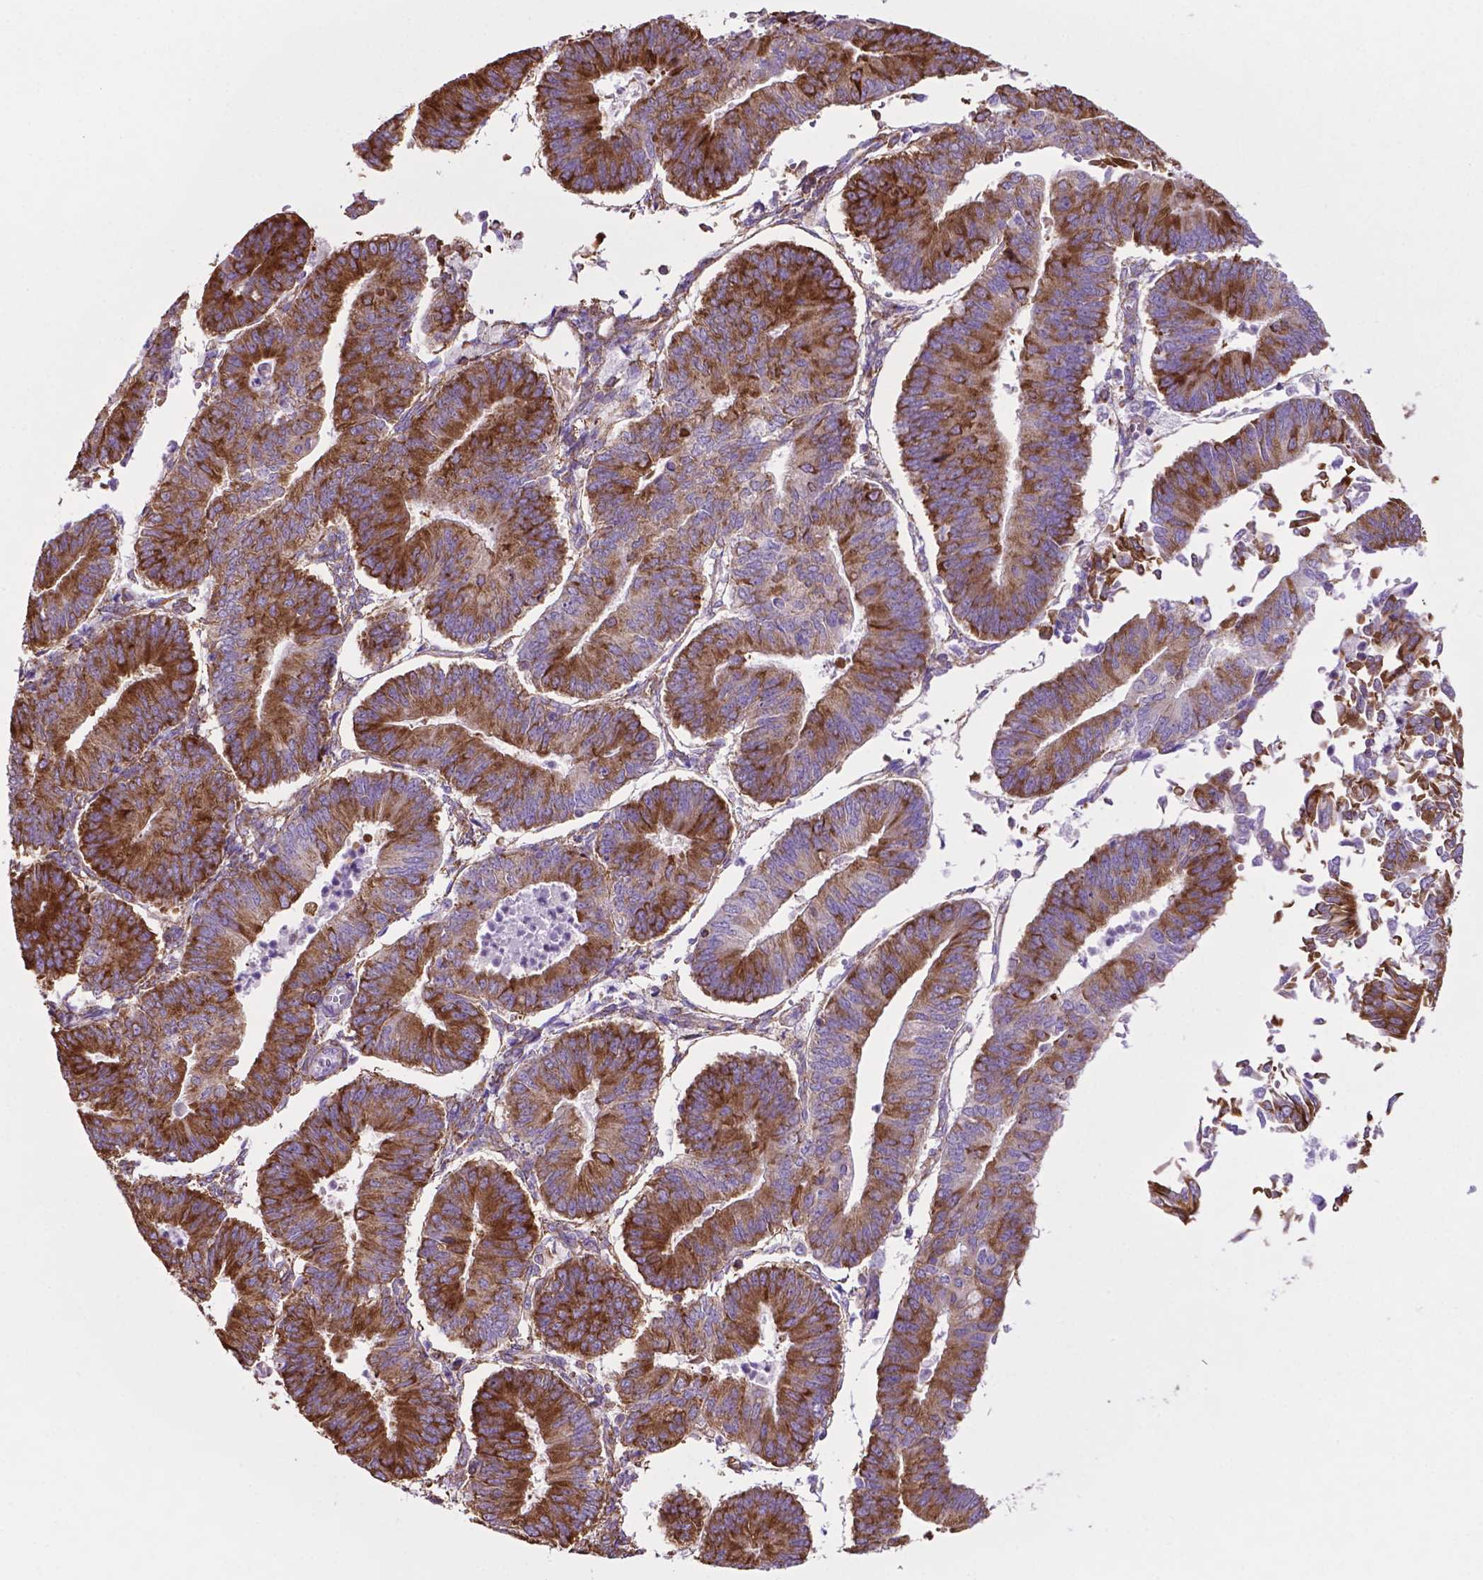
{"staining": {"intensity": "strong", "quantity": "25%-75%", "location": "cytoplasmic/membranous"}, "tissue": "endometrial cancer", "cell_type": "Tumor cells", "image_type": "cancer", "snomed": [{"axis": "morphology", "description": "Adenocarcinoma, NOS"}, {"axis": "topography", "description": "Endometrium"}], "caption": "Protein expression analysis of human endometrial cancer reveals strong cytoplasmic/membranous staining in about 25%-75% of tumor cells.", "gene": "RPL29", "patient": {"sex": "female", "age": 65}}